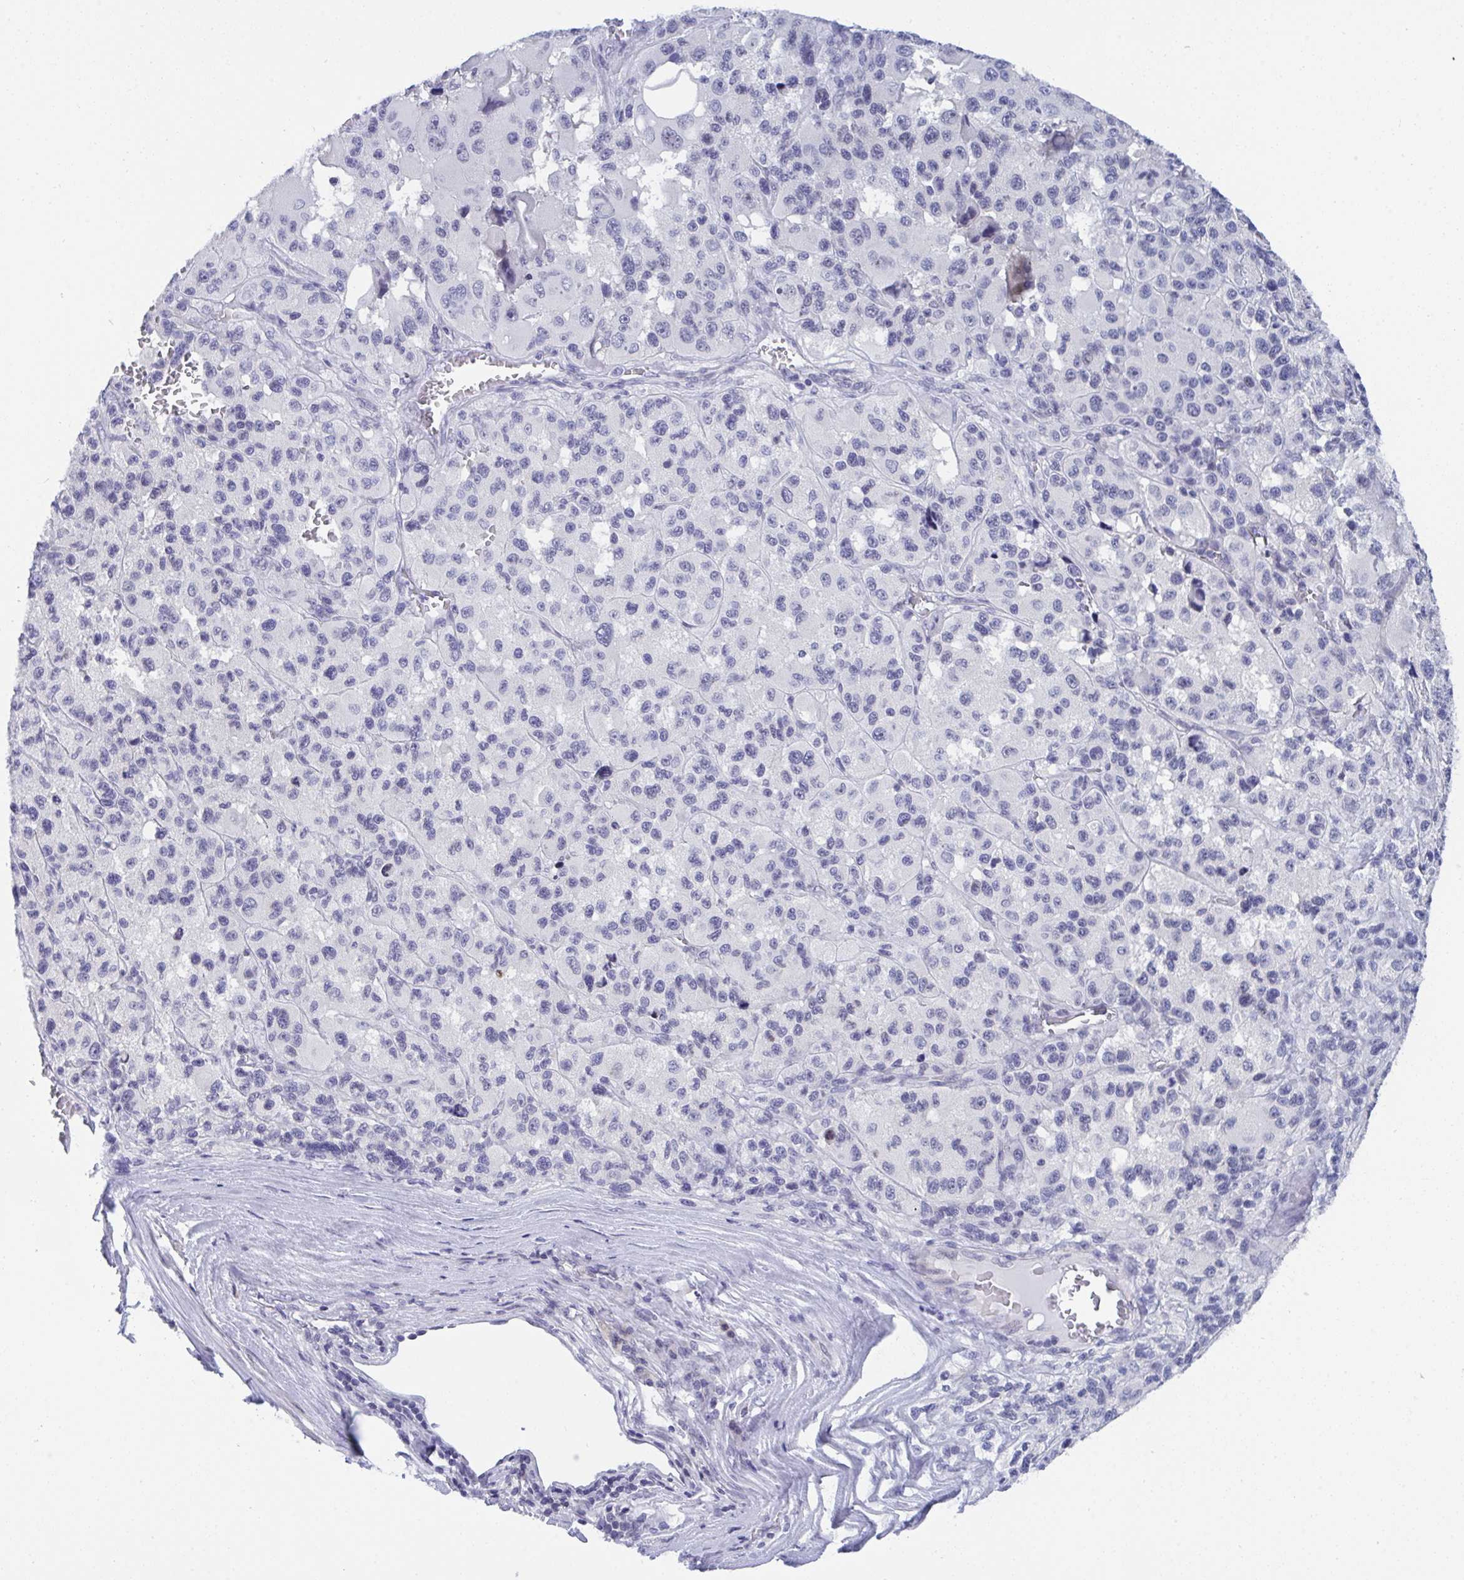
{"staining": {"intensity": "negative", "quantity": "none", "location": "none"}, "tissue": "melanoma", "cell_type": "Tumor cells", "image_type": "cancer", "snomed": [{"axis": "morphology", "description": "Malignant melanoma, Metastatic site"}, {"axis": "topography", "description": "Lymph node"}], "caption": "IHC of malignant melanoma (metastatic site) shows no staining in tumor cells.", "gene": "BMAL2", "patient": {"sex": "female", "age": 65}}